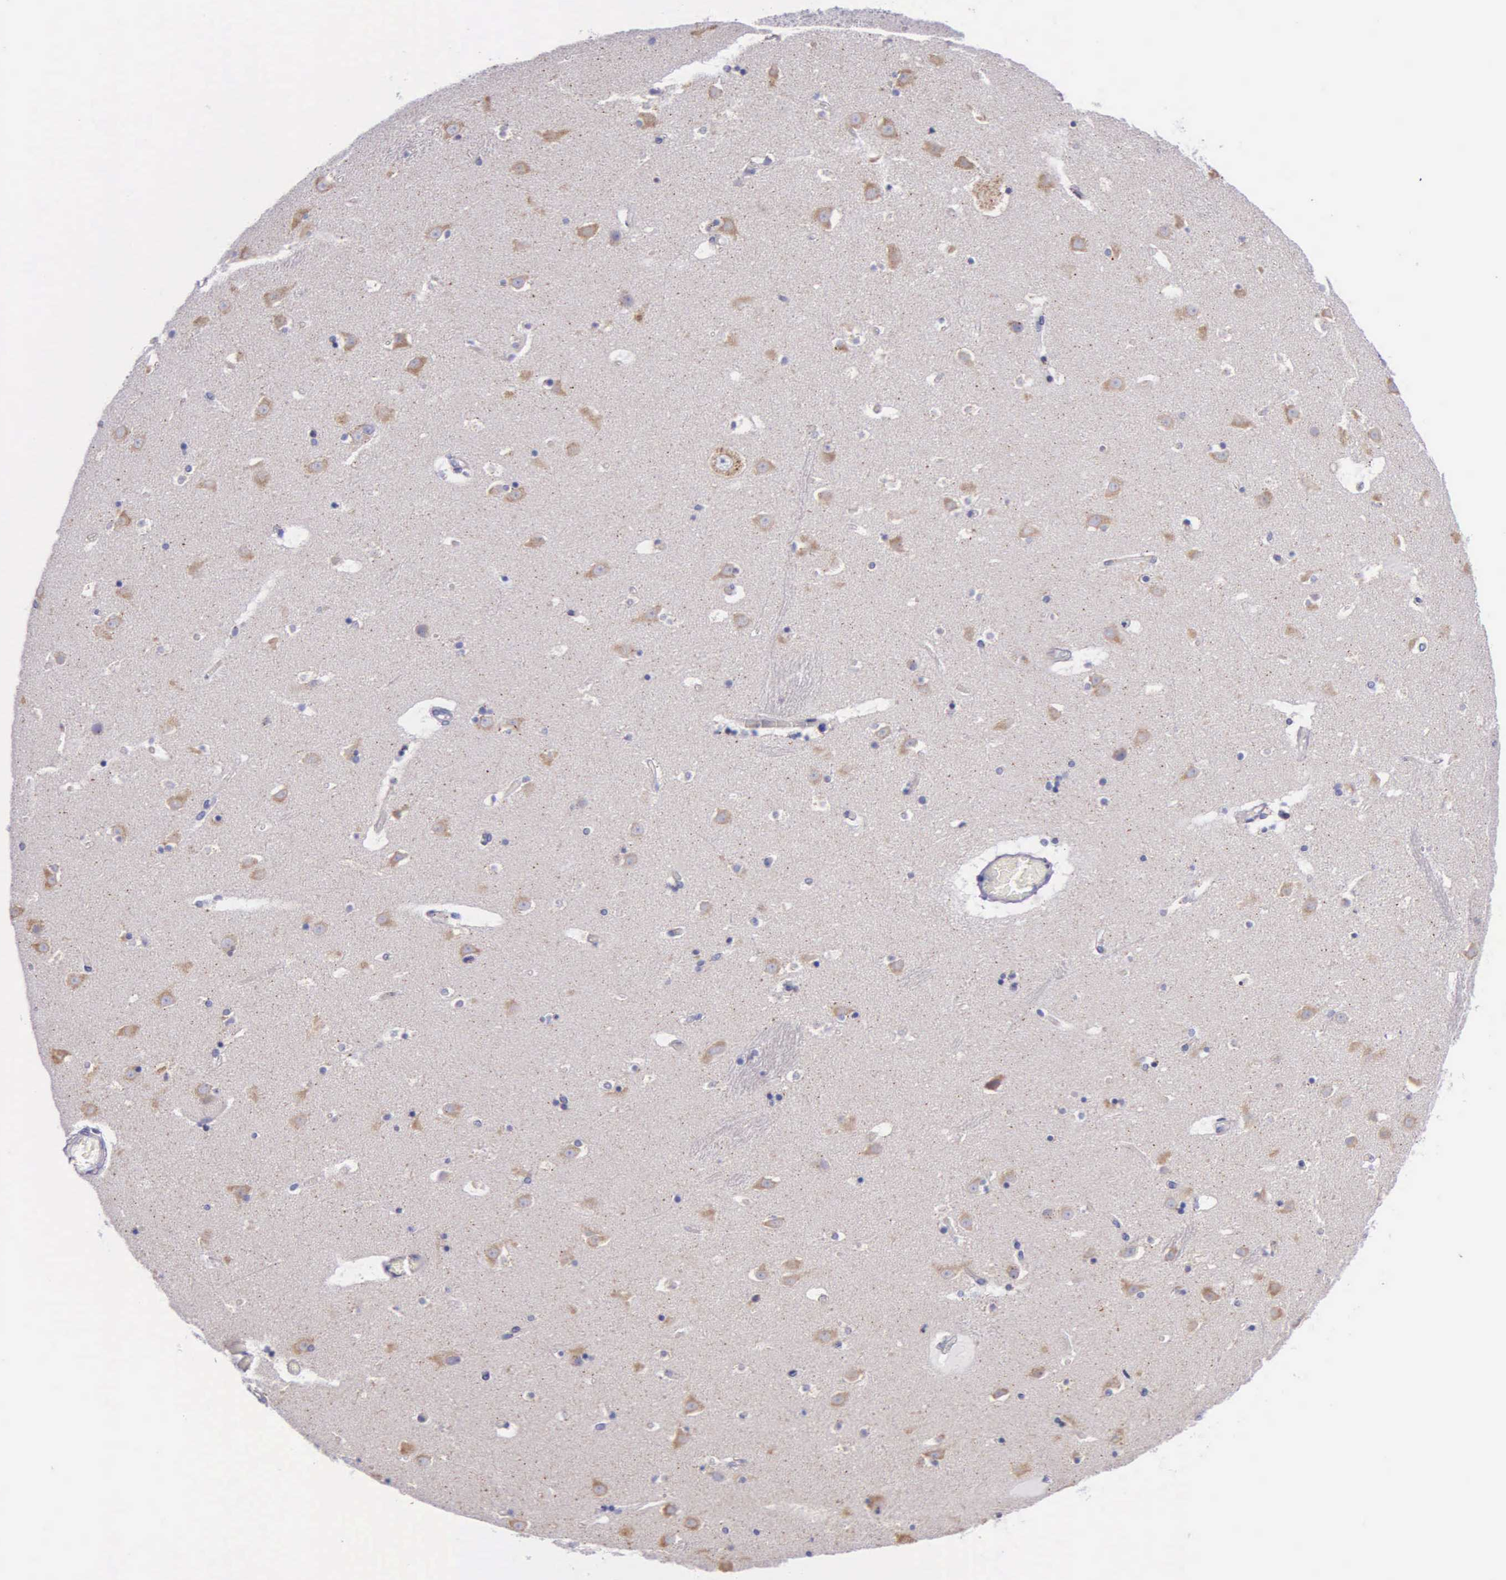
{"staining": {"intensity": "negative", "quantity": "none", "location": "none"}, "tissue": "caudate", "cell_type": "Glial cells", "image_type": "normal", "snomed": [{"axis": "morphology", "description": "Normal tissue, NOS"}, {"axis": "topography", "description": "Lateral ventricle wall"}], "caption": "Immunohistochemistry image of unremarkable caudate: caudate stained with DAB (3,3'-diaminobenzidine) shows no significant protein staining in glial cells. (IHC, brightfield microscopy, high magnification).", "gene": "CTAGE15", "patient": {"sex": "male", "age": 45}}